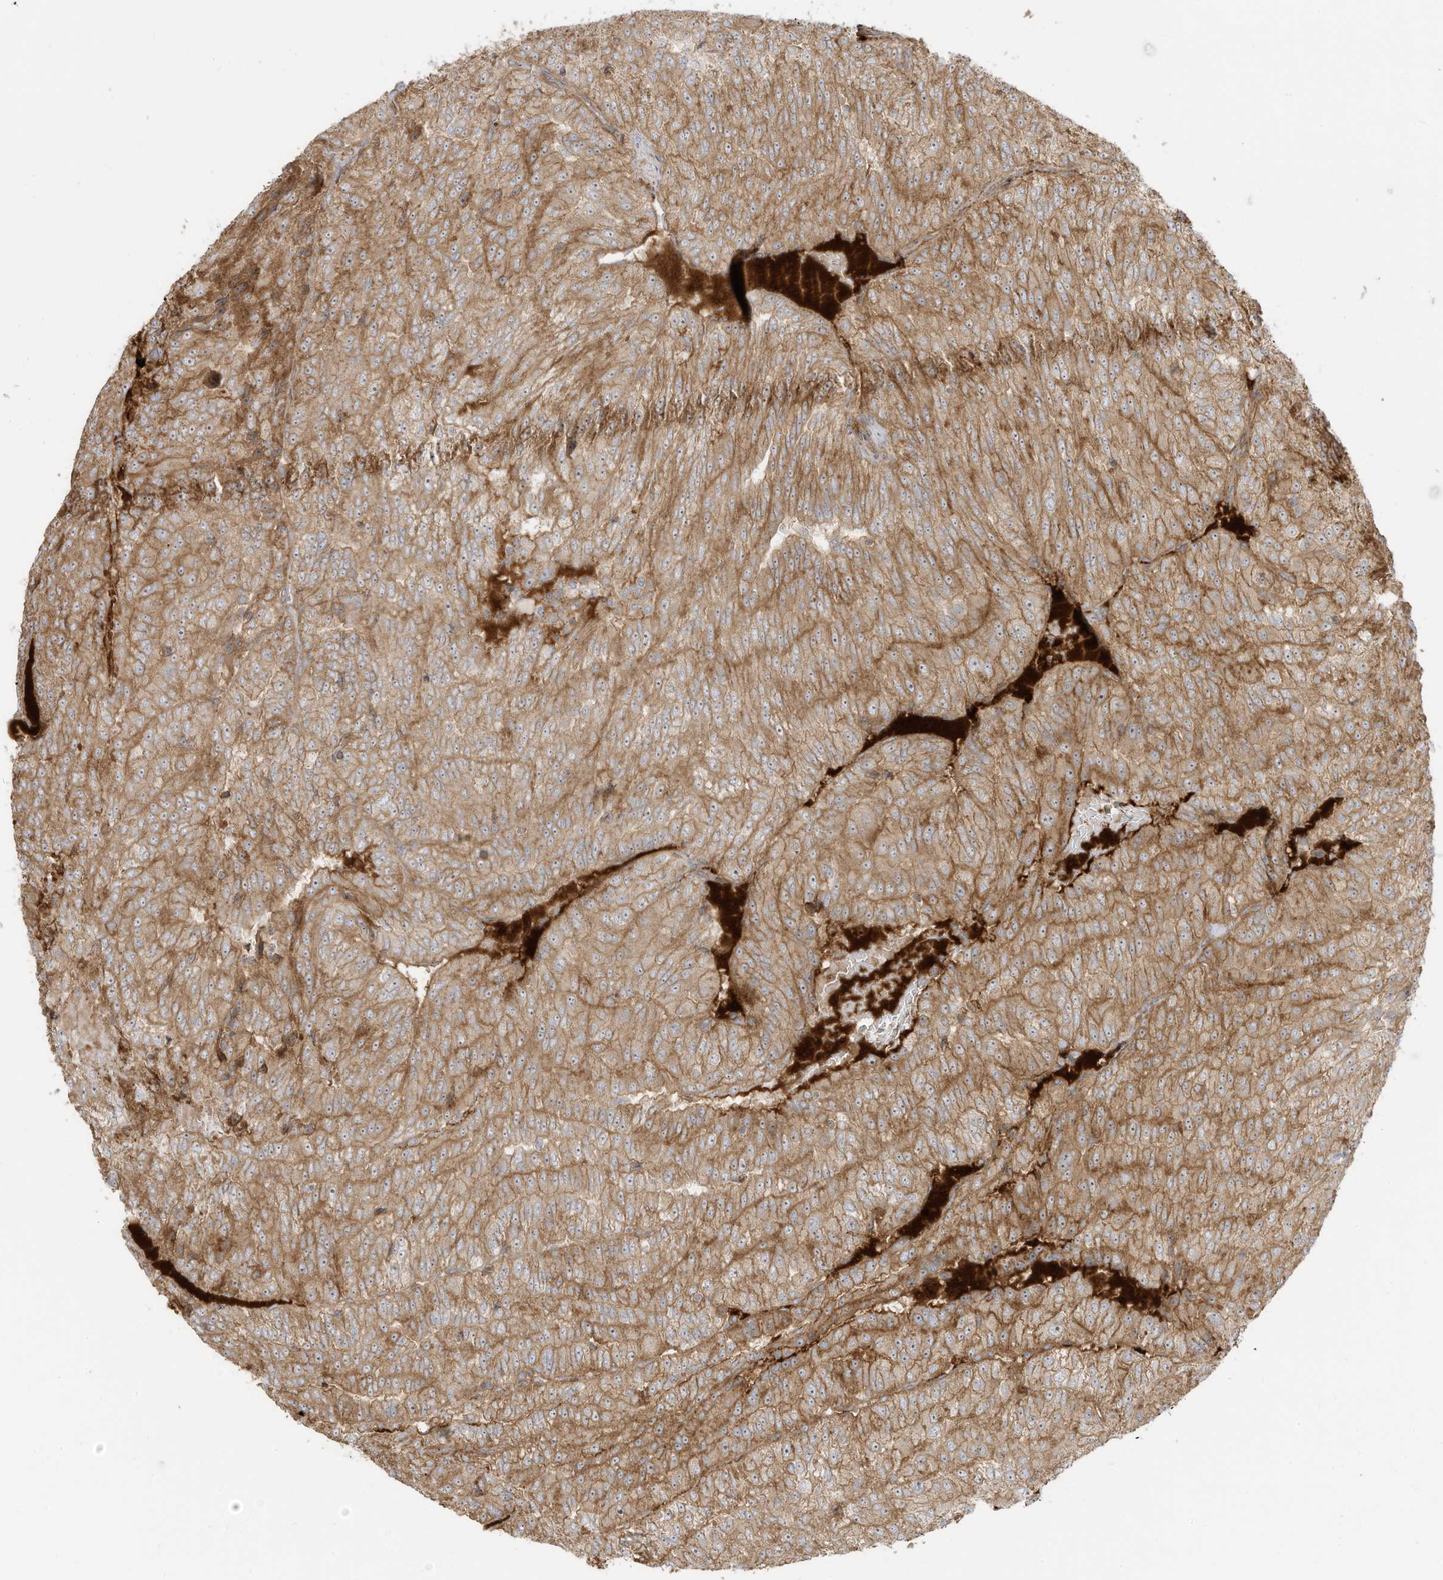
{"staining": {"intensity": "moderate", "quantity": ">75%", "location": "cytoplasmic/membranous"}, "tissue": "renal cancer", "cell_type": "Tumor cells", "image_type": "cancer", "snomed": [{"axis": "morphology", "description": "Adenocarcinoma, NOS"}, {"axis": "topography", "description": "Kidney"}], "caption": "Human adenocarcinoma (renal) stained for a protein (brown) exhibits moderate cytoplasmic/membranous positive expression in approximately >75% of tumor cells.", "gene": "ENTR1", "patient": {"sex": "female", "age": 63}}